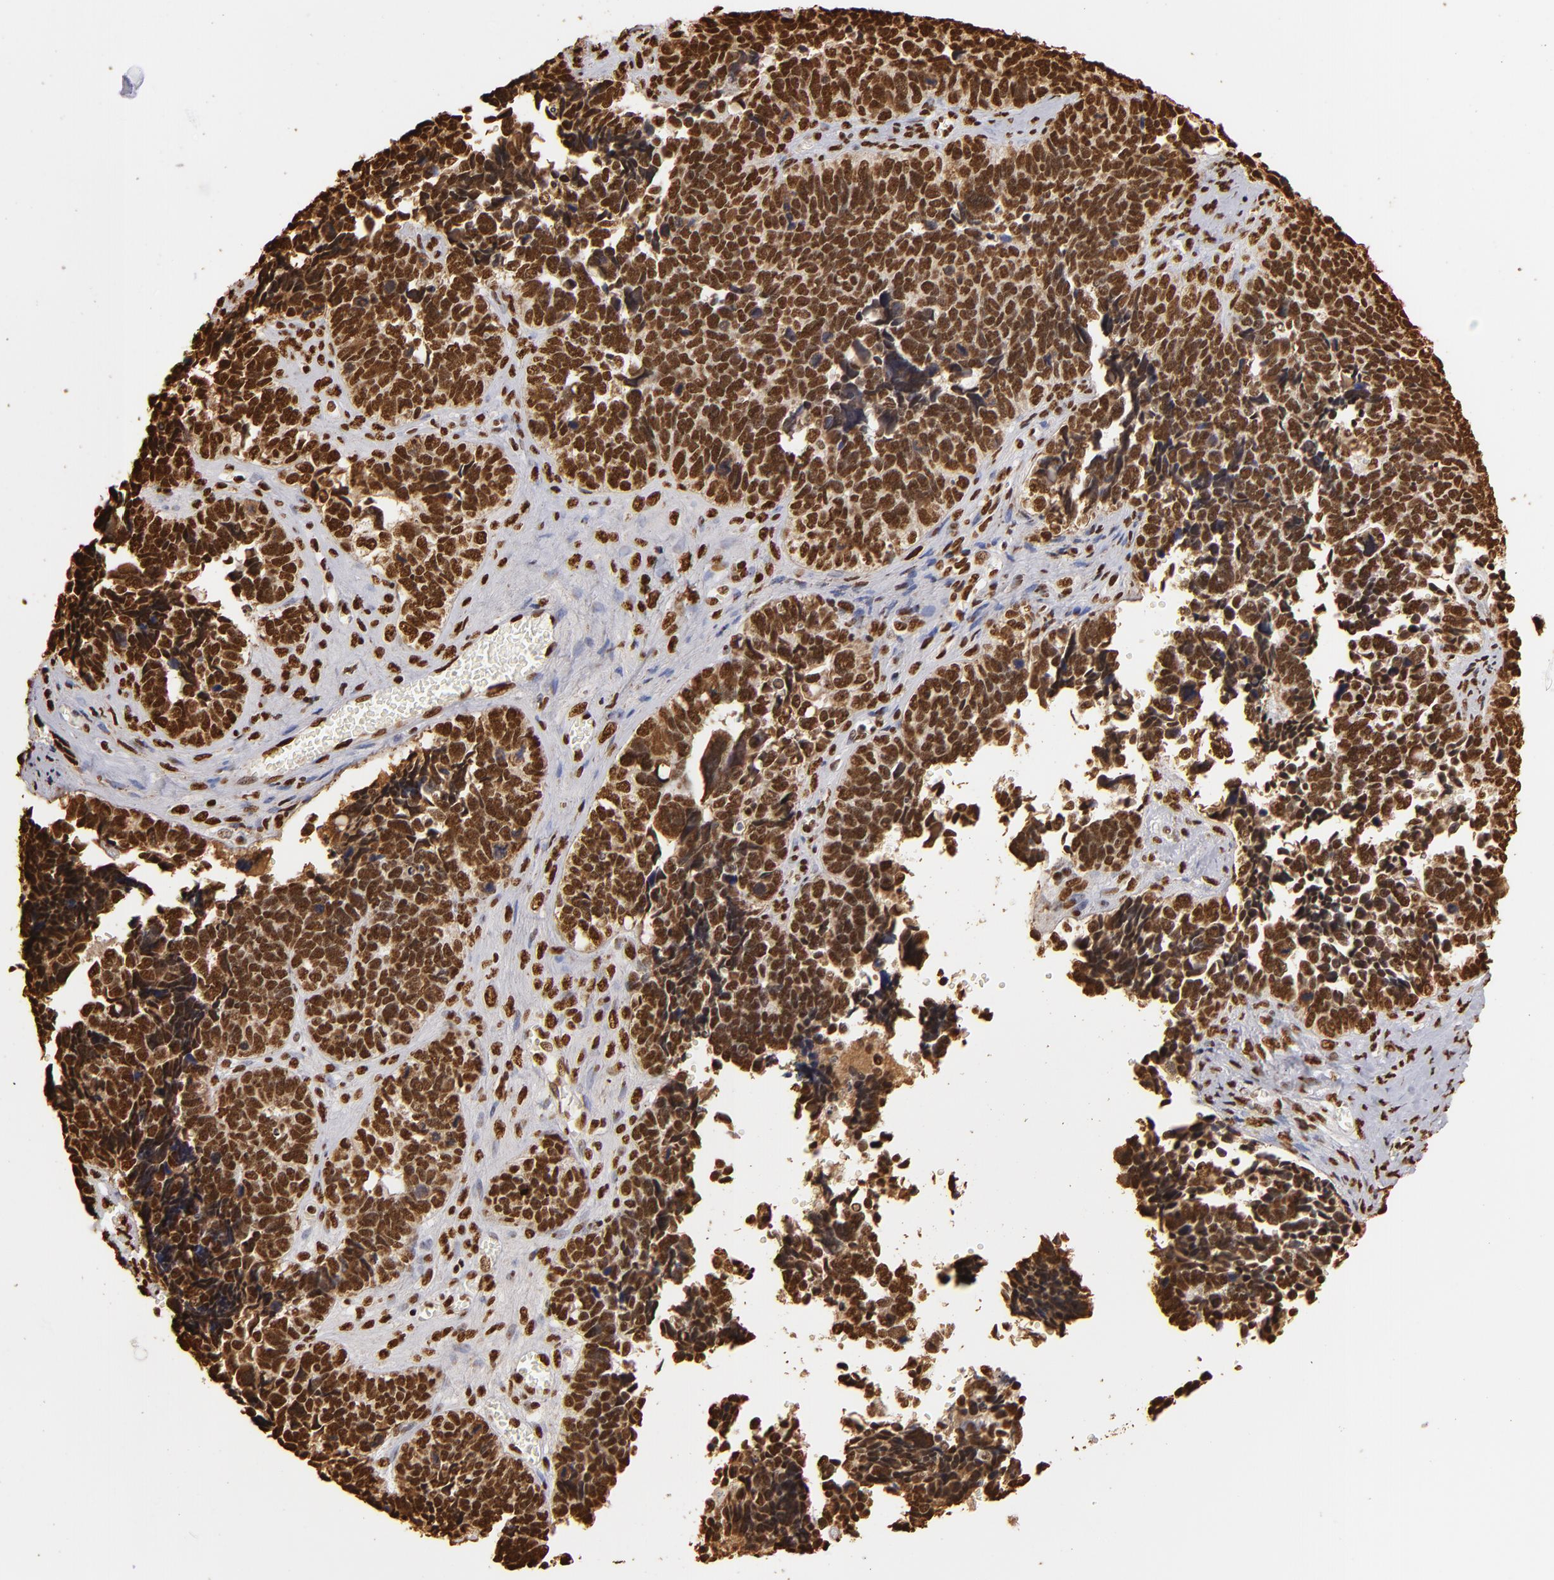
{"staining": {"intensity": "strong", "quantity": ">75%", "location": "nuclear"}, "tissue": "ovarian cancer", "cell_type": "Tumor cells", "image_type": "cancer", "snomed": [{"axis": "morphology", "description": "Cystadenocarcinoma, serous, NOS"}, {"axis": "topography", "description": "Ovary"}], "caption": "Immunohistochemistry (IHC) staining of serous cystadenocarcinoma (ovarian), which displays high levels of strong nuclear staining in approximately >75% of tumor cells indicating strong nuclear protein expression. The staining was performed using DAB (3,3'-diaminobenzidine) (brown) for protein detection and nuclei were counterstained in hematoxylin (blue).", "gene": "ILF3", "patient": {"sex": "female", "age": 77}}